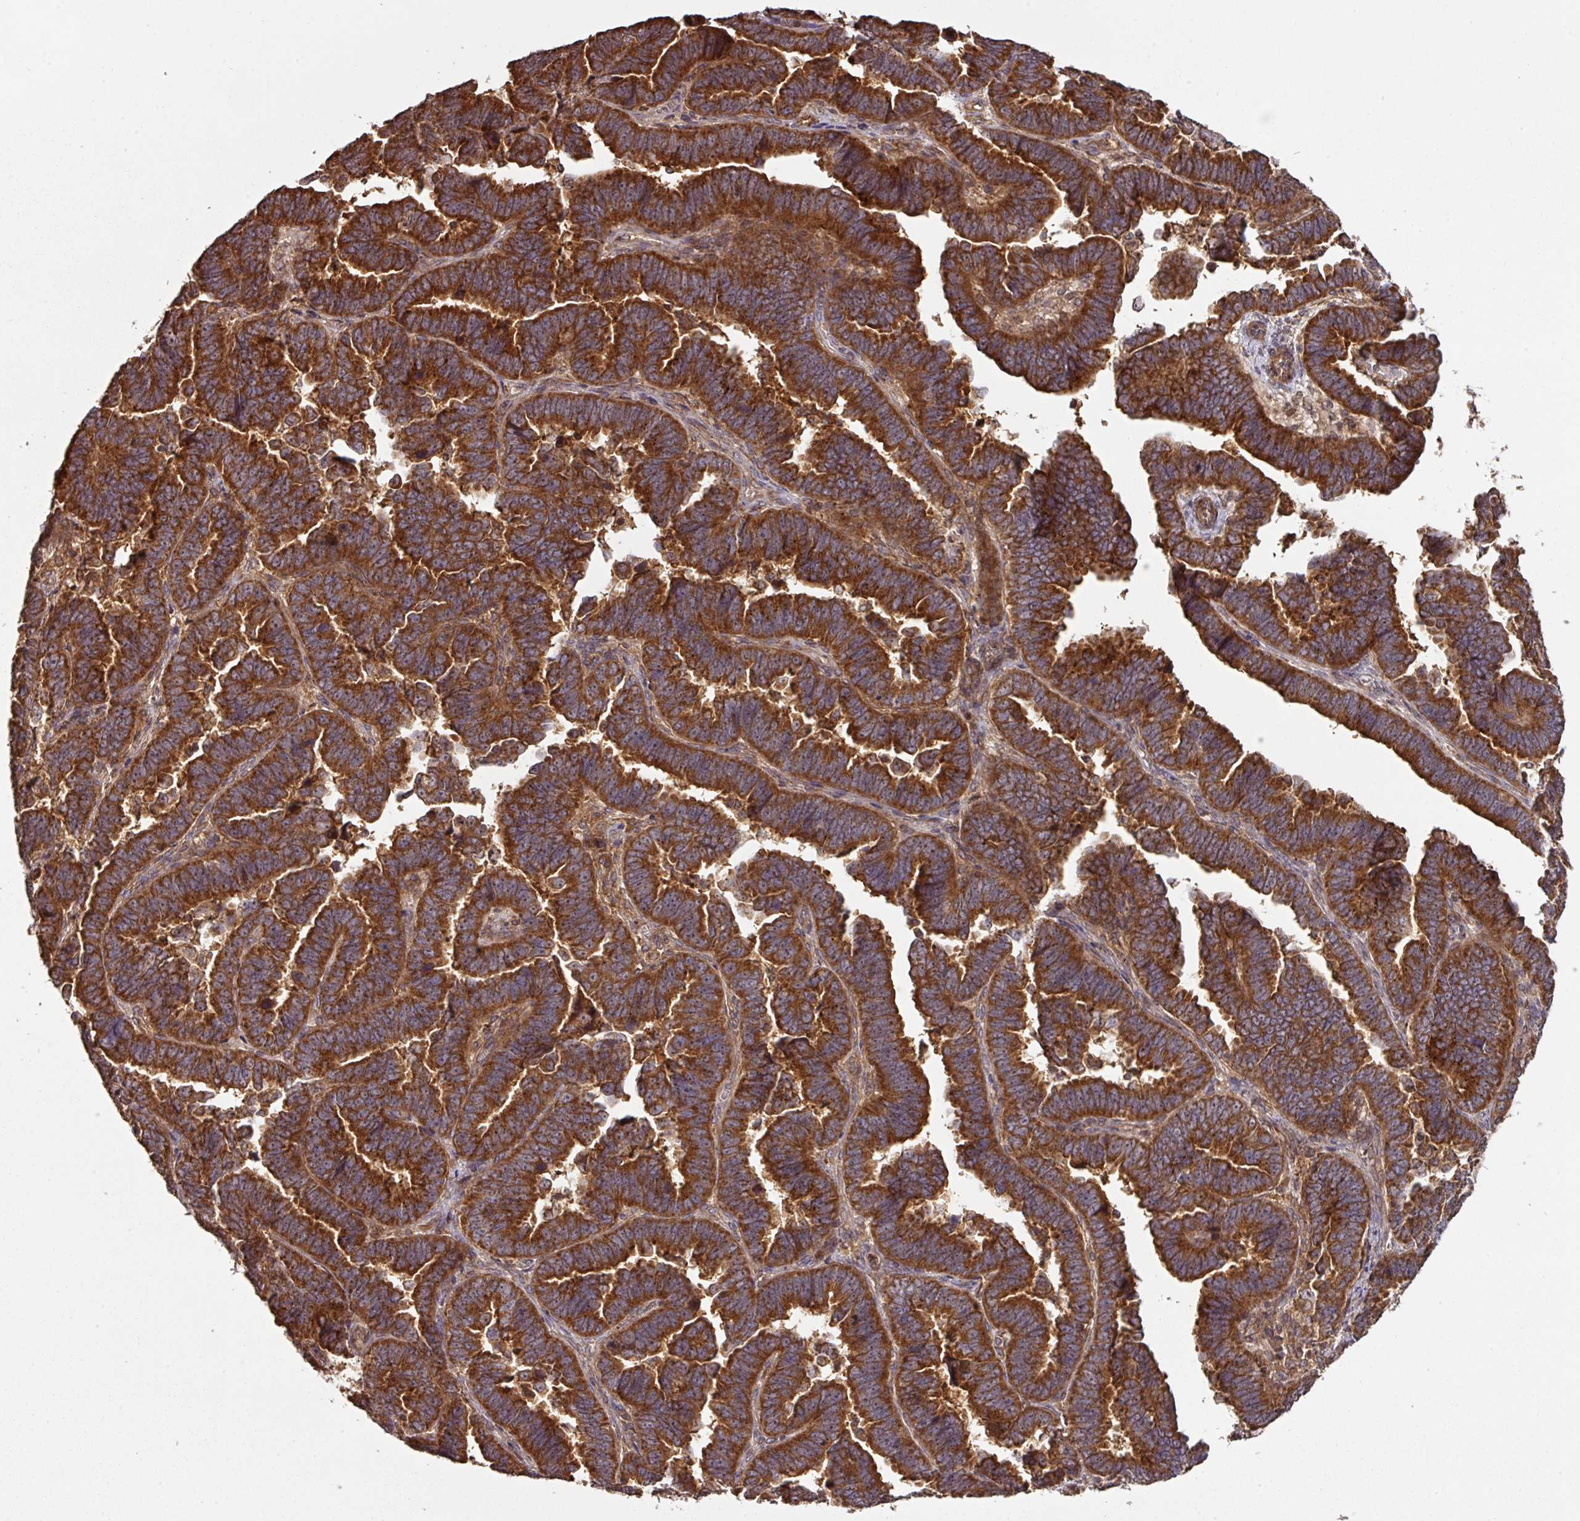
{"staining": {"intensity": "strong", "quantity": ">75%", "location": "cytoplasmic/membranous"}, "tissue": "endometrial cancer", "cell_type": "Tumor cells", "image_type": "cancer", "snomed": [{"axis": "morphology", "description": "Adenocarcinoma, NOS"}, {"axis": "topography", "description": "Endometrium"}], "caption": "Immunohistochemical staining of endometrial adenocarcinoma shows high levels of strong cytoplasmic/membranous protein expression in about >75% of tumor cells. The protein of interest is shown in brown color, while the nuclei are stained blue.", "gene": "MRRF", "patient": {"sex": "female", "age": 75}}